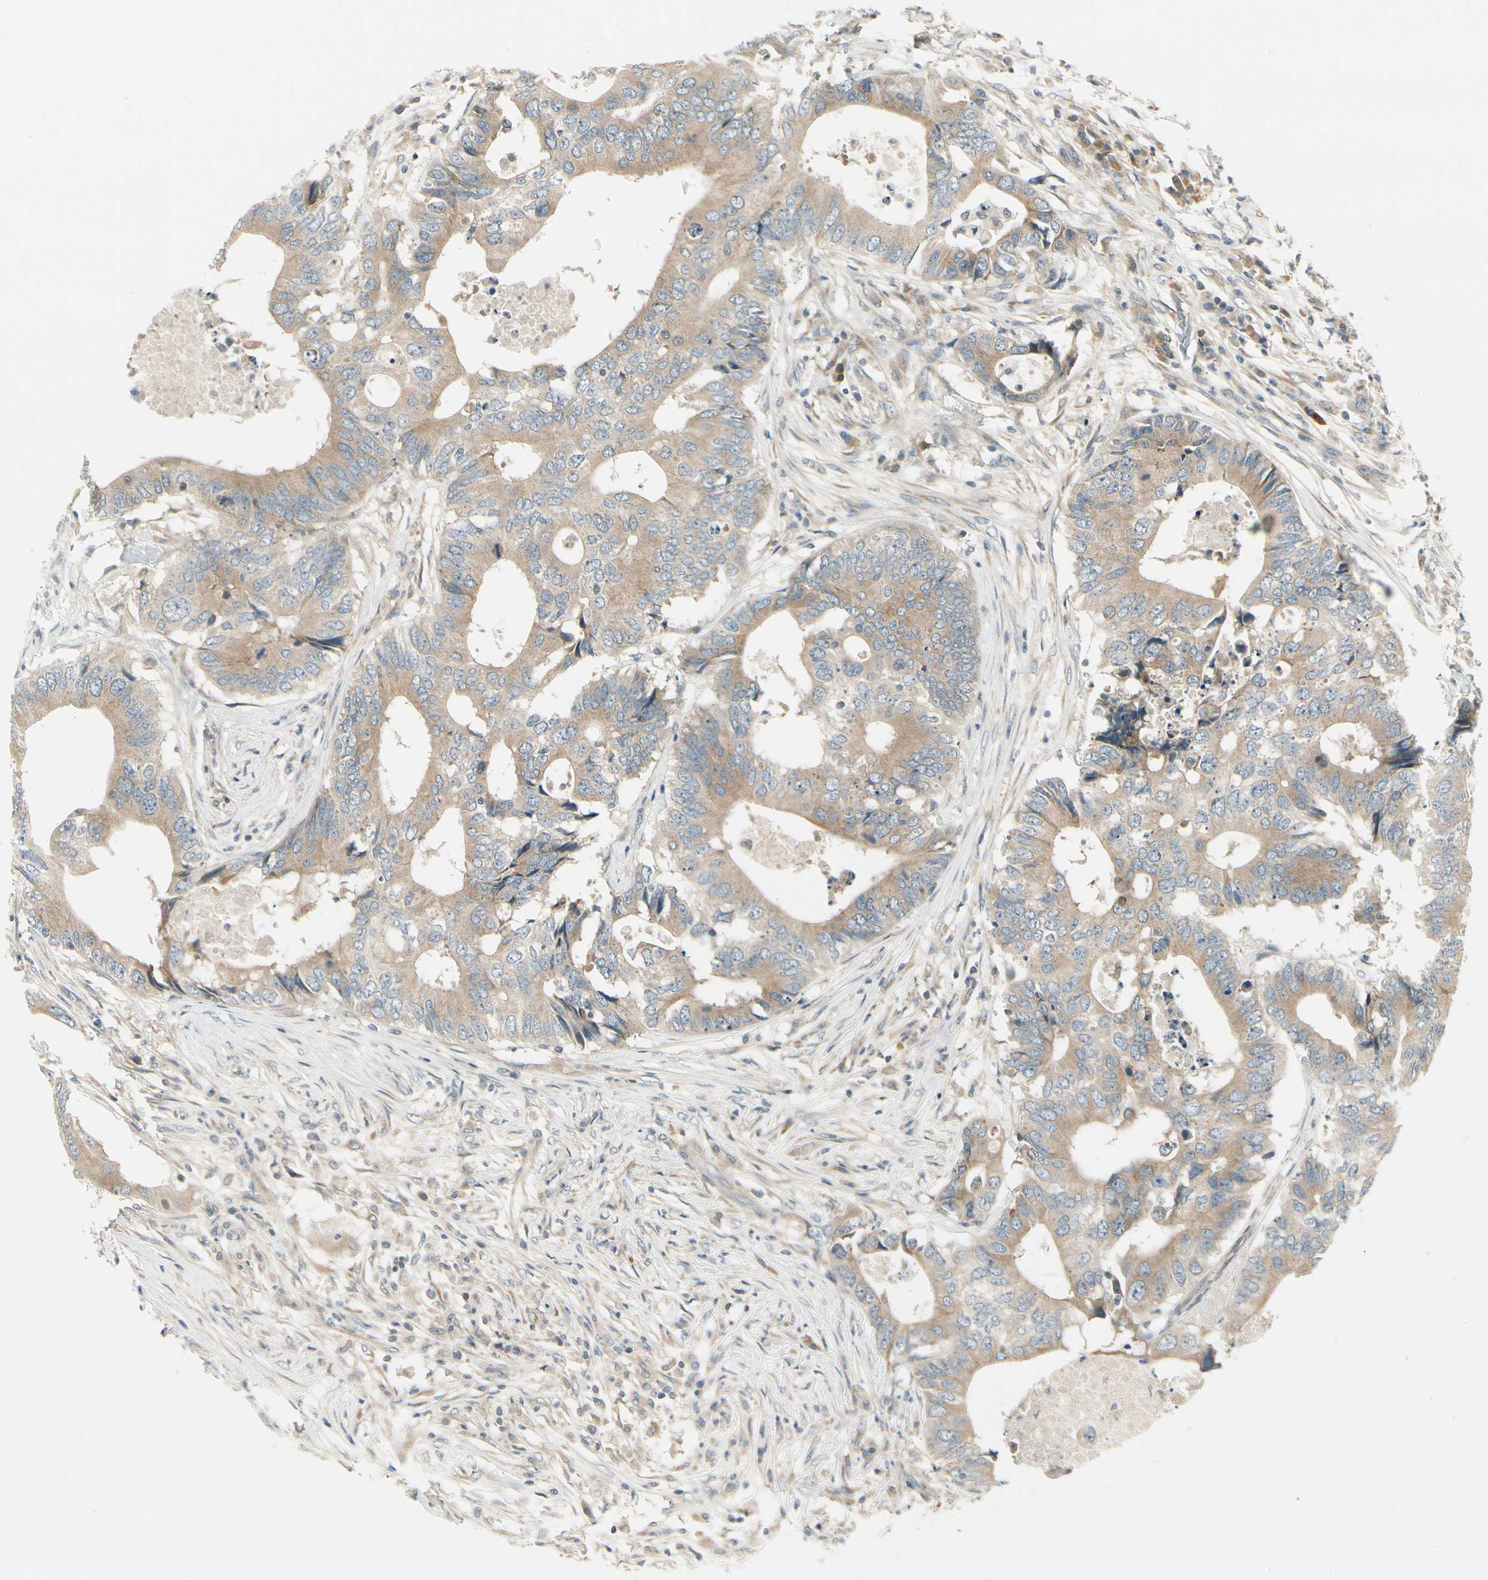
{"staining": {"intensity": "moderate", "quantity": ">75%", "location": "cytoplasmic/membranous"}, "tissue": "colorectal cancer", "cell_type": "Tumor cells", "image_type": "cancer", "snomed": [{"axis": "morphology", "description": "Adenocarcinoma, NOS"}, {"axis": "topography", "description": "Colon"}], "caption": "Adenocarcinoma (colorectal) stained with immunohistochemistry reveals moderate cytoplasmic/membranous positivity in about >75% of tumor cells. The staining was performed using DAB, with brown indicating positive protein expression. Nuclei are stained blue with hematoxylin.", "gene": "BNIP1", "patient": {"sex": "male", "age": 71}}